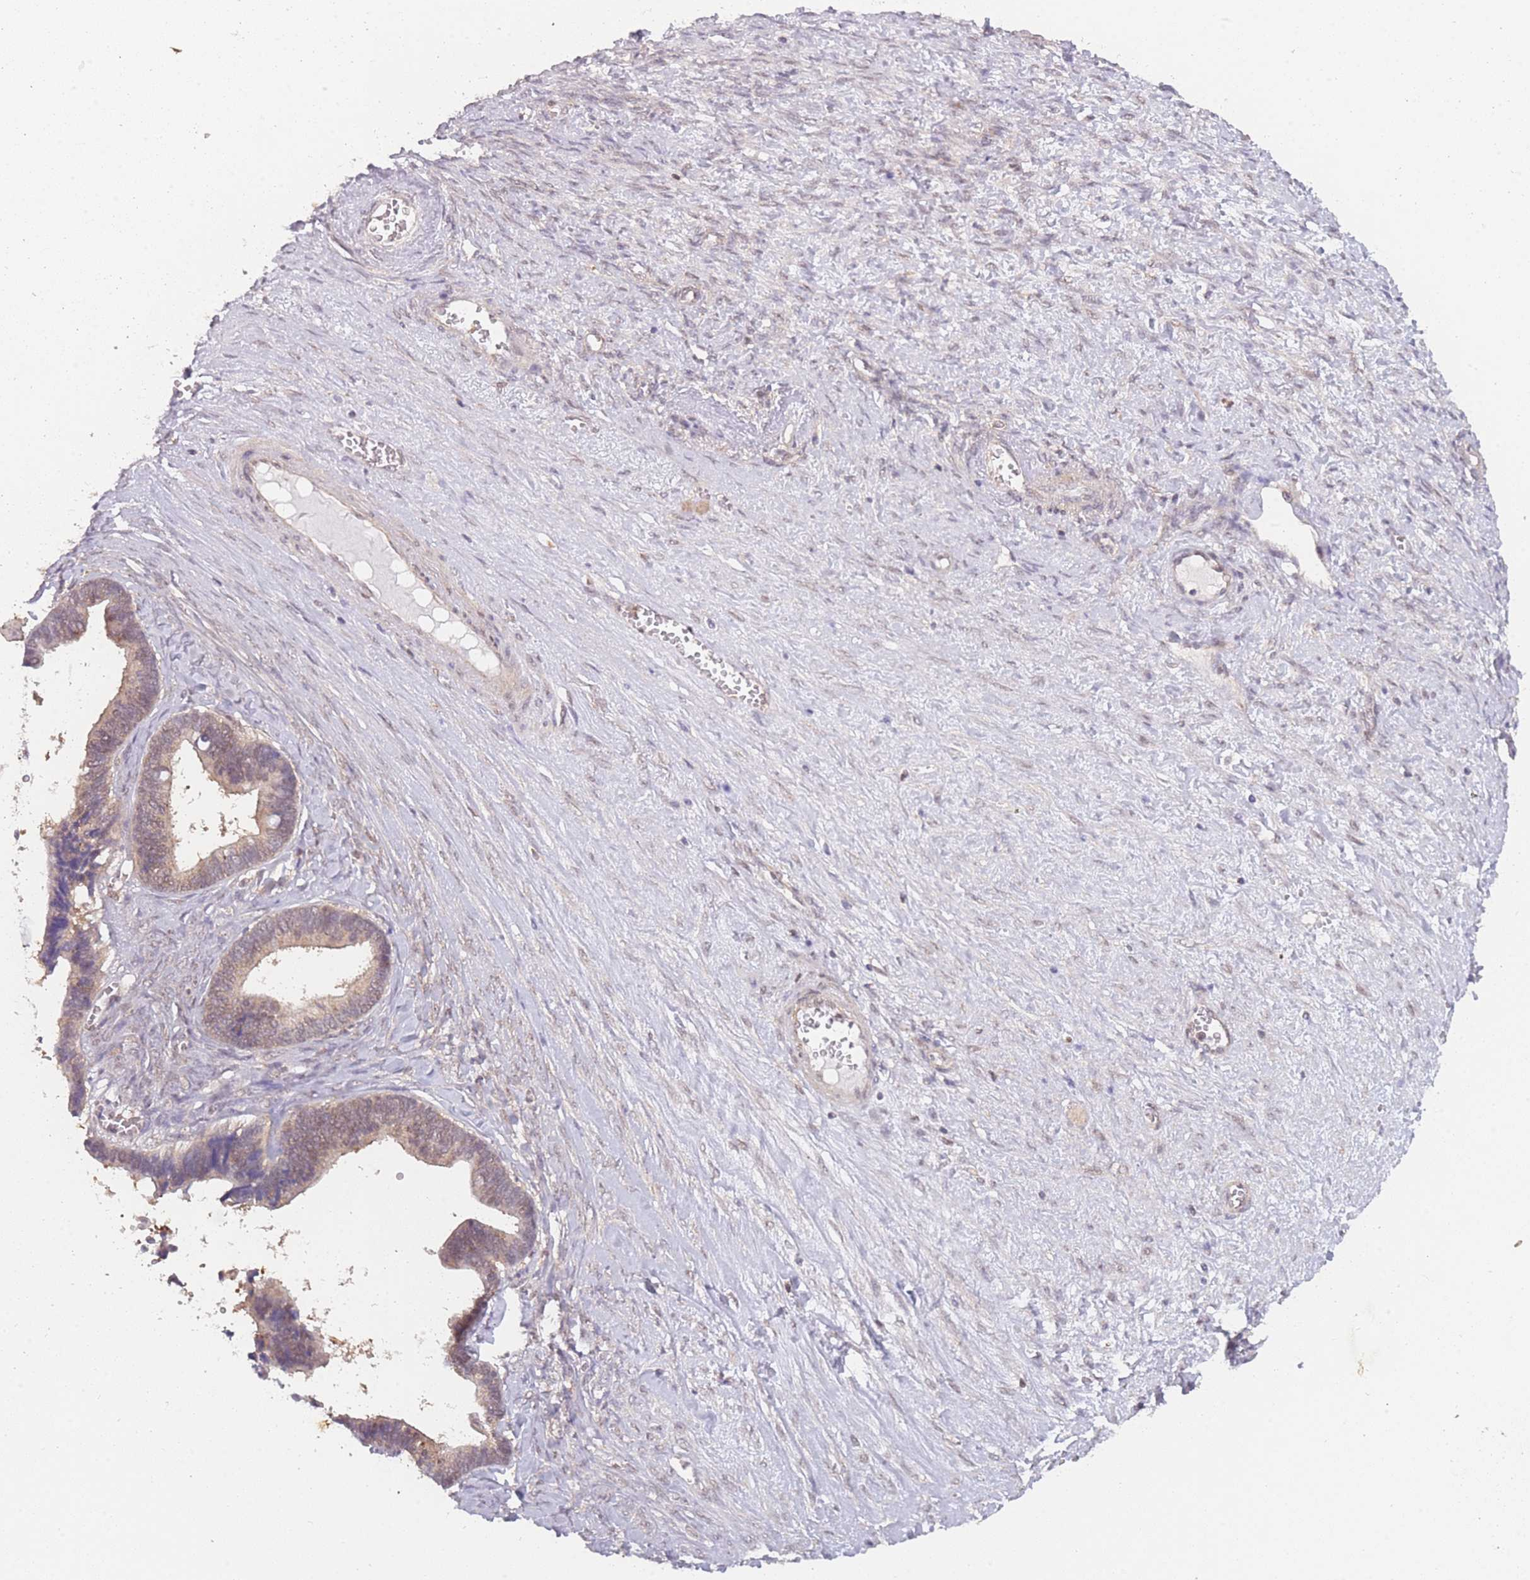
{"staining": {"intensity": "weak", "quantity": "25%-75%", "location": "cytoplasmic/membranous,nuclear"}, "tissue": "ovarian cancer", "cell_type": "Tumor cells", "image_type": "cancer", "snomed": [{"axis": "morphology", "description": "Cystadenocarcinoma, serous, NOS"}, {"axis": "topography", "description": "Ovary"}], "caption": "Ovarian cancer stained for a protein demonstrates weak cytoplasmic/membranous and nuclear positivity in tumor cells.", "gene": "MRI1", "patient": {"sex": "female", "age": 56}}